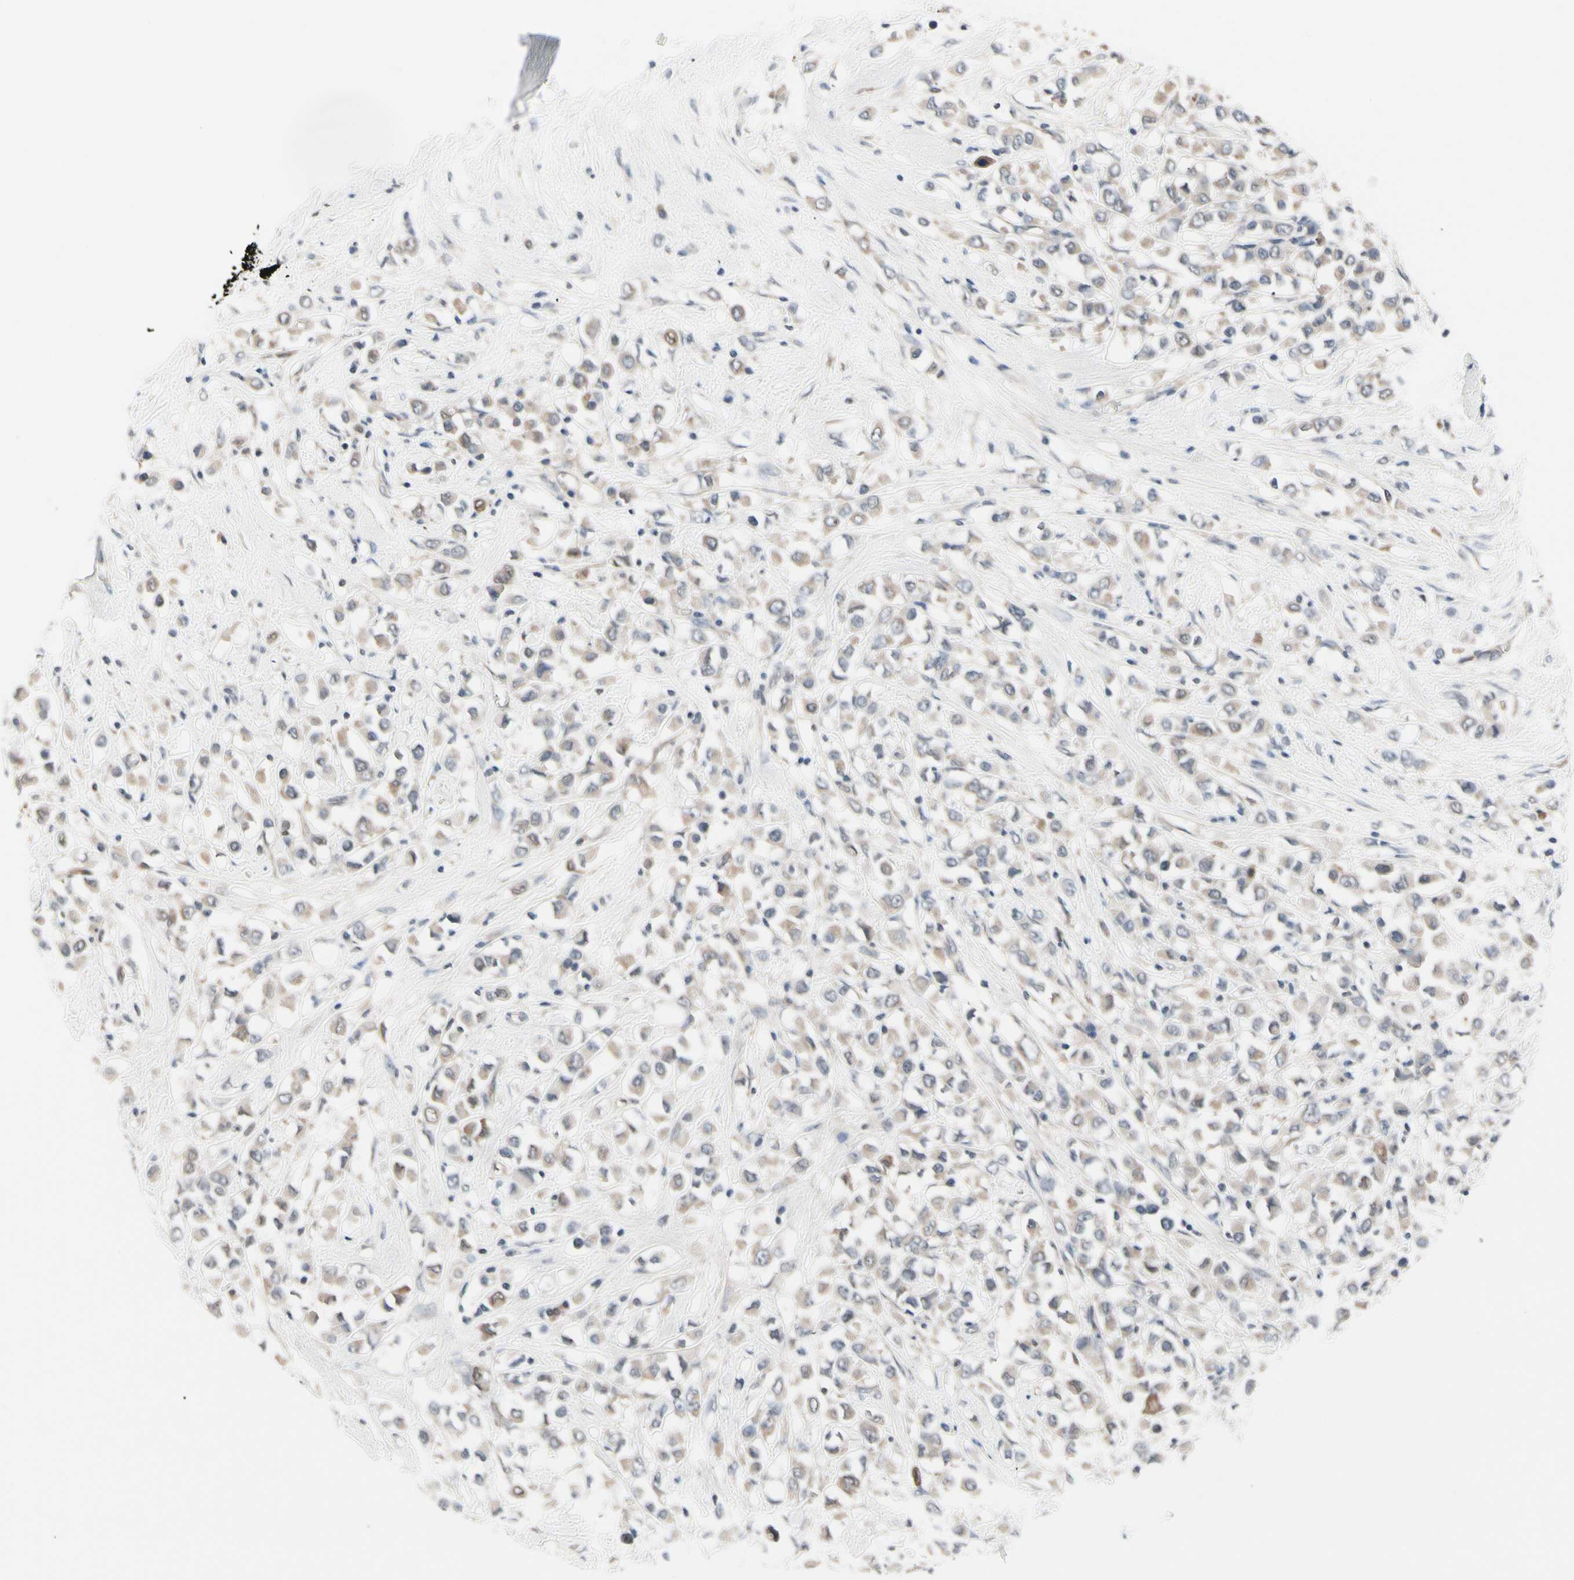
{"staining": {"intensity": "weak", "quantity": ">75%", "location": "cytoplasmic/membranous"}, "tissue": "breast cancer", "cell_type": "Tumor cells", "image_type": "cancer", "snomed": [{"axis": "morphology", "description": "Duct carcinoma"}, {"axis": "topography", "description": "Breast"}], "caption": "A micrograph showing weak cytoplasmic/membranous positivity in about >75% of tumor cells in breast cancer, as visualized by brown immunohistochemical staining.", "gene": "PRDX6", "patient": {"sex": "female", "age": 61}}